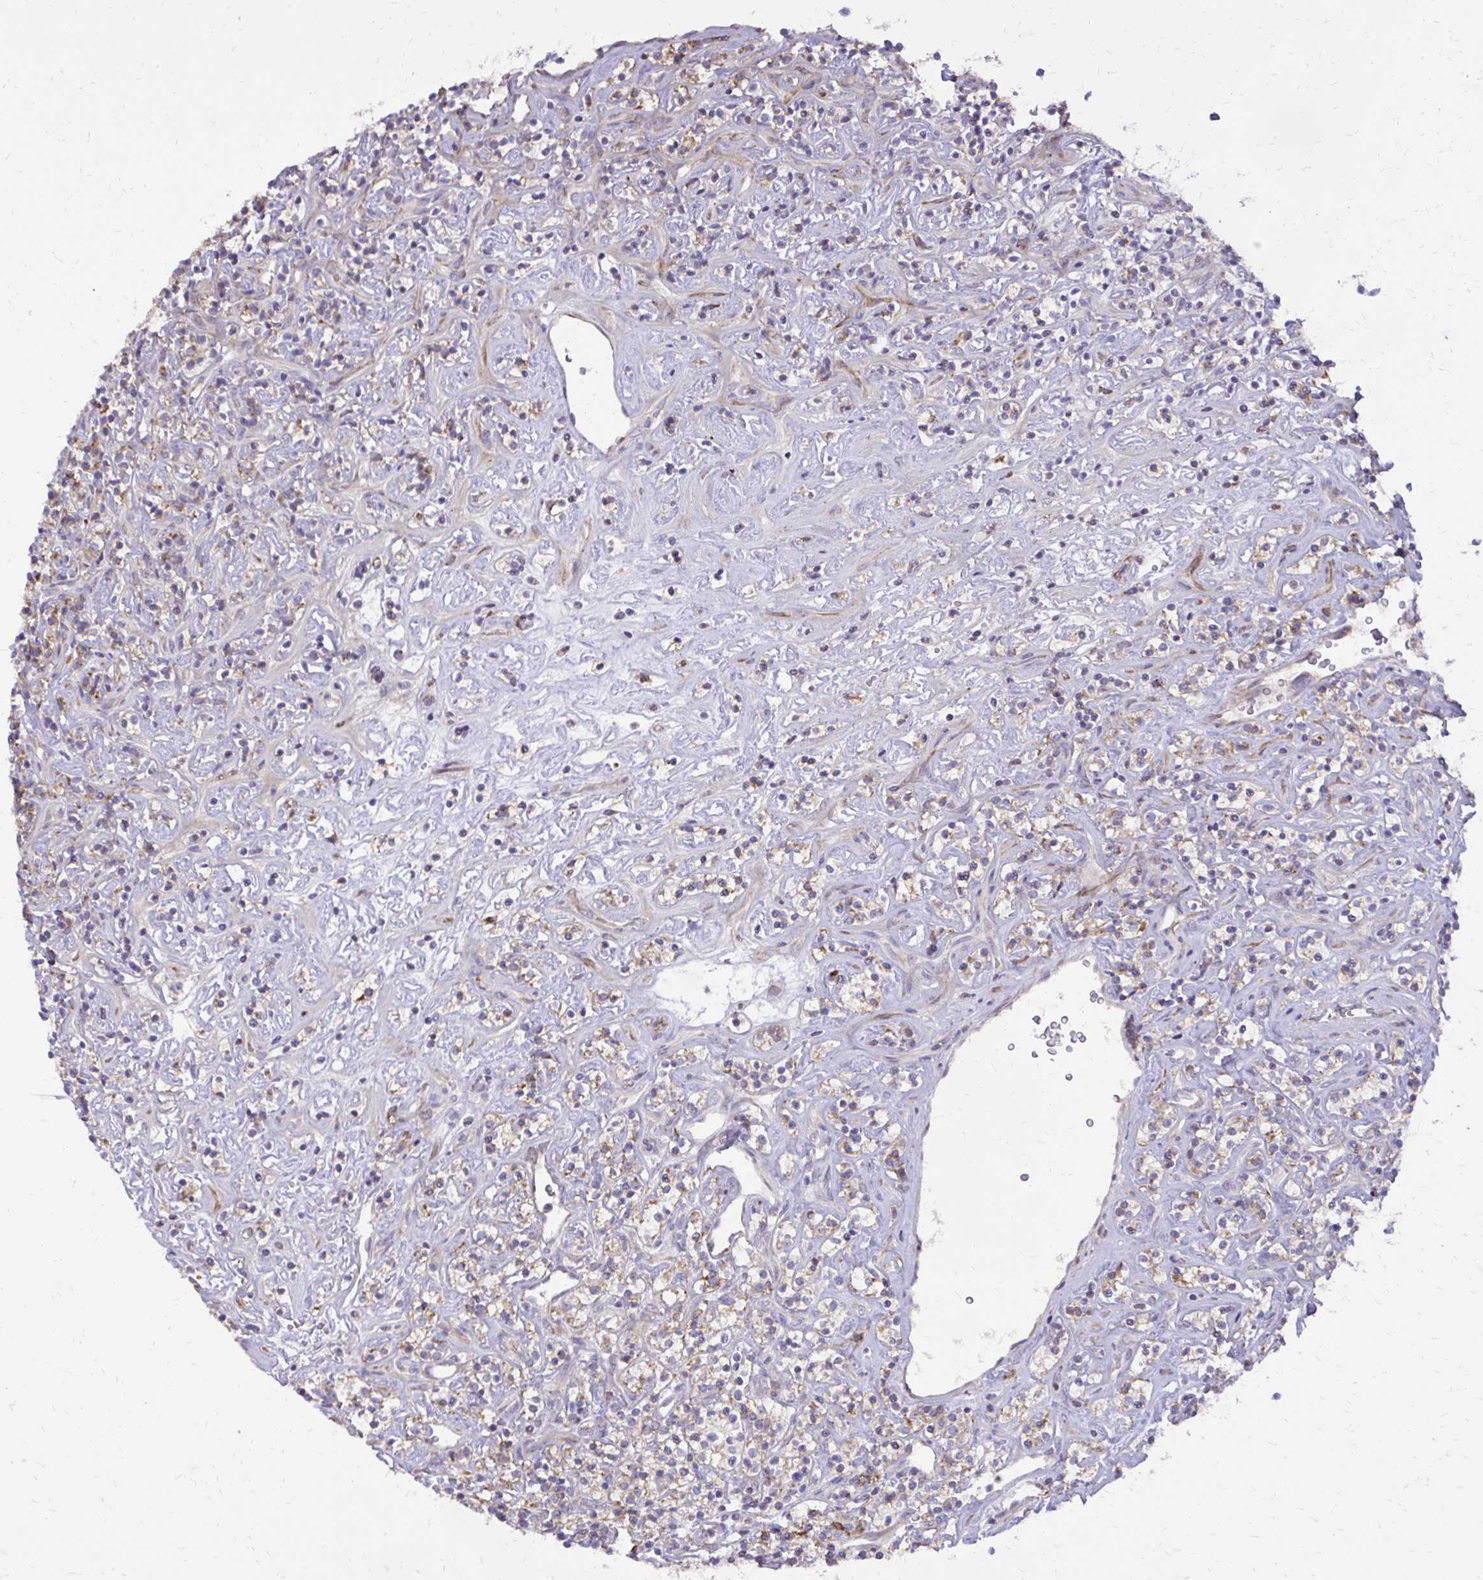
{"staining": {"intensity": "weak", "quantity": "25%-75%", "location": "cytoplasmic/membranous"}, "tissue": "renal cancer", "cell_type": "Tumor cells", "image_type": "cancer", "snomed": [{"axis": "morphology", "description": "Adenocarcinoma, NOS"}, {"axis": "topography", "description": "Kidney"}], "caption": "The histopathology image shows immunohistochemical staining of renal cancer. There is weak cytoplasmic/membranous positivity is present in approximately 25%-75% of tumor cells.", "gene": "ABCC3", "patient": {"sex": "male", "age": 77}}